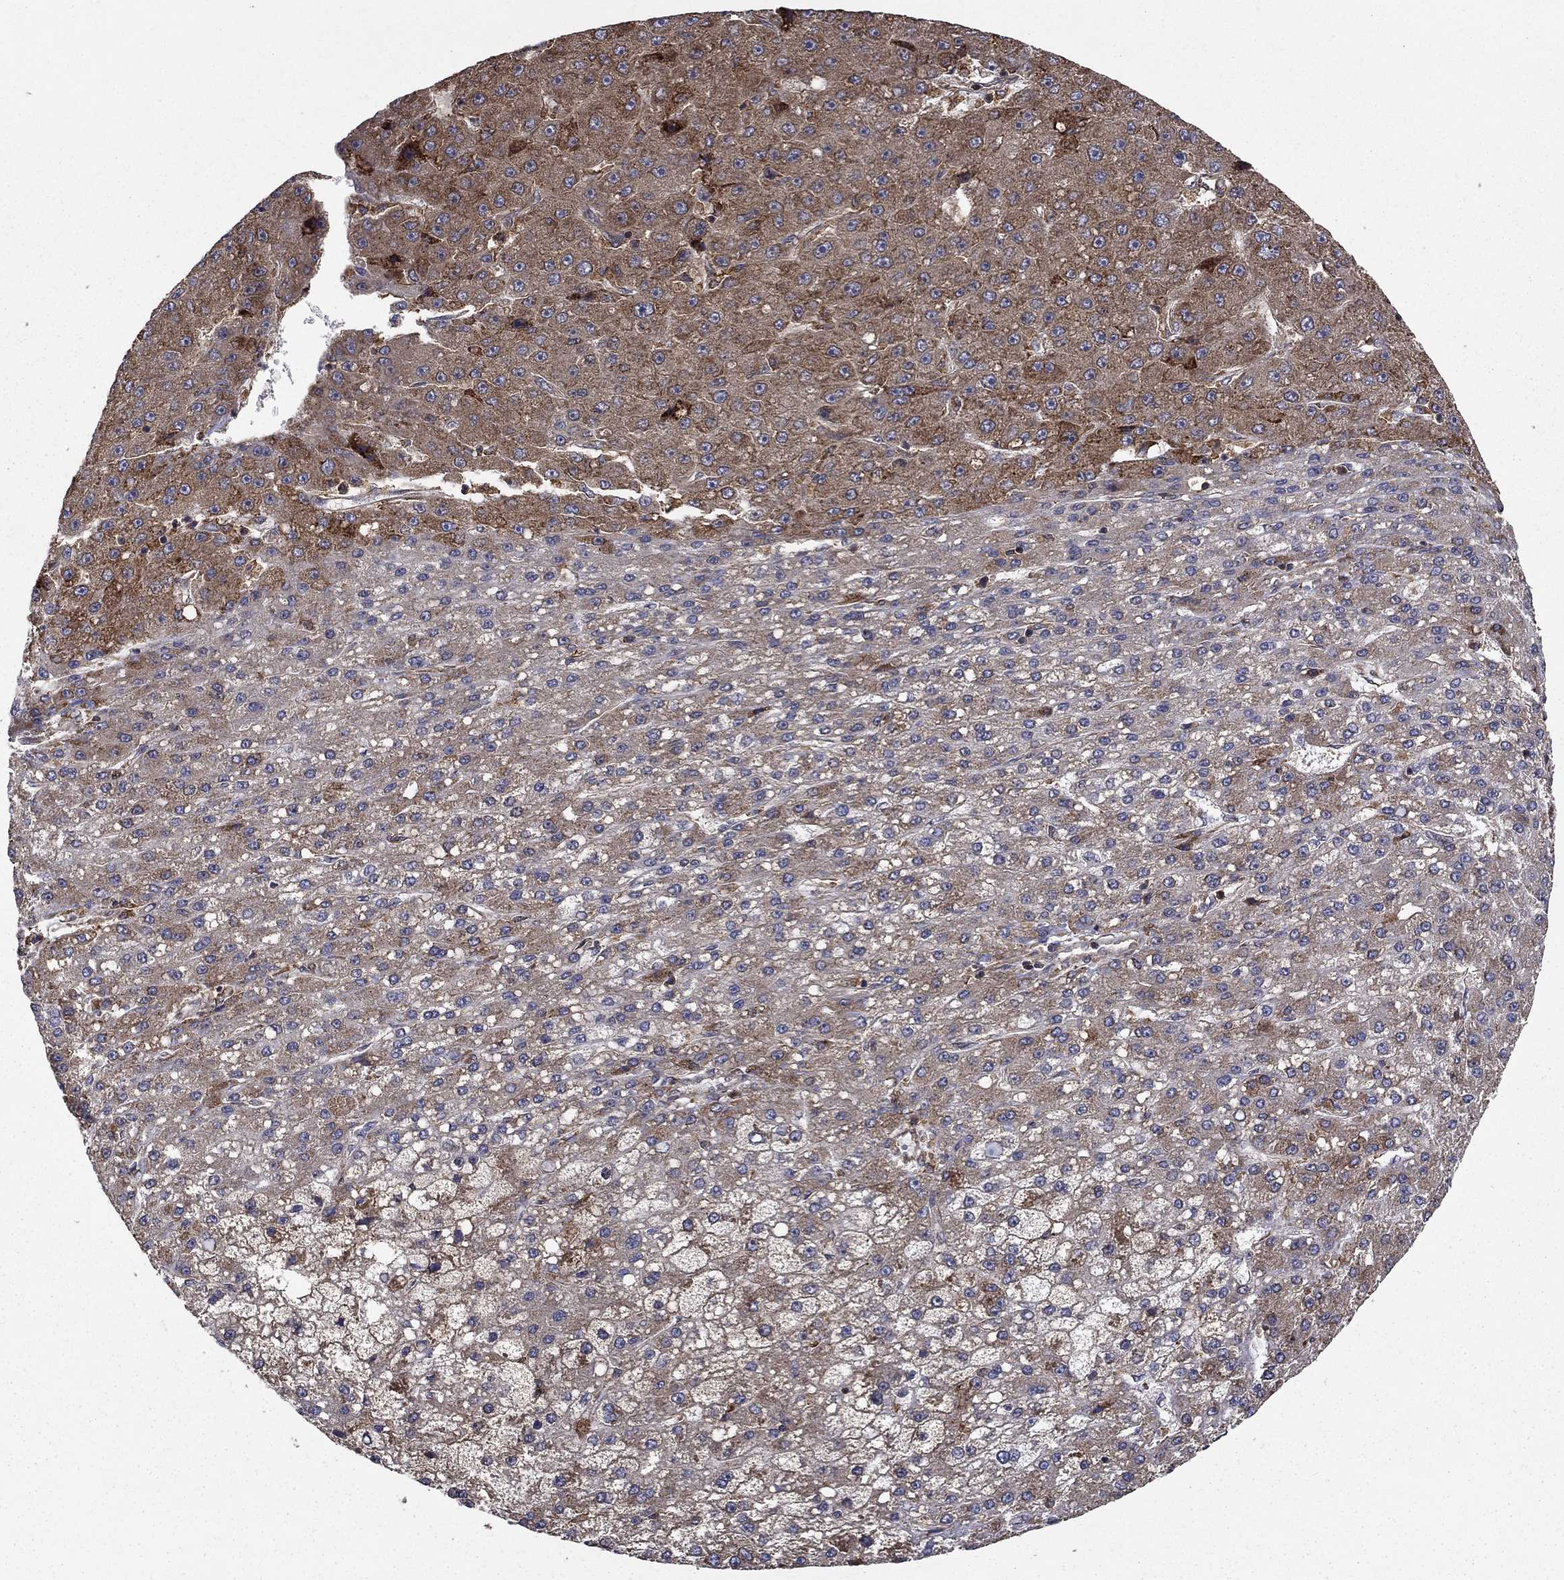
{"staining": {"intensity": "moderate", "quantity": "25%-75%", "location": "cytoplasmic/membranous"}, "tissue": "liver cancer", "cell_type": "Tumor cells", "image_type": "cancer", "snomed": [{"axis": "morphology", "description": "Carcinoma, Hepatocellular, NOS"}, {"axis": "topography", "description": "Liver"}], "caption": "Moderate cytoplasmic/membranous staining for a protein is seen in approximately 25%-75% of tumor cells of liver cancer using immunohistochemistry (IHC).", "gene": "BABAM2", "patient": {"sex": "male", "age": 67}}